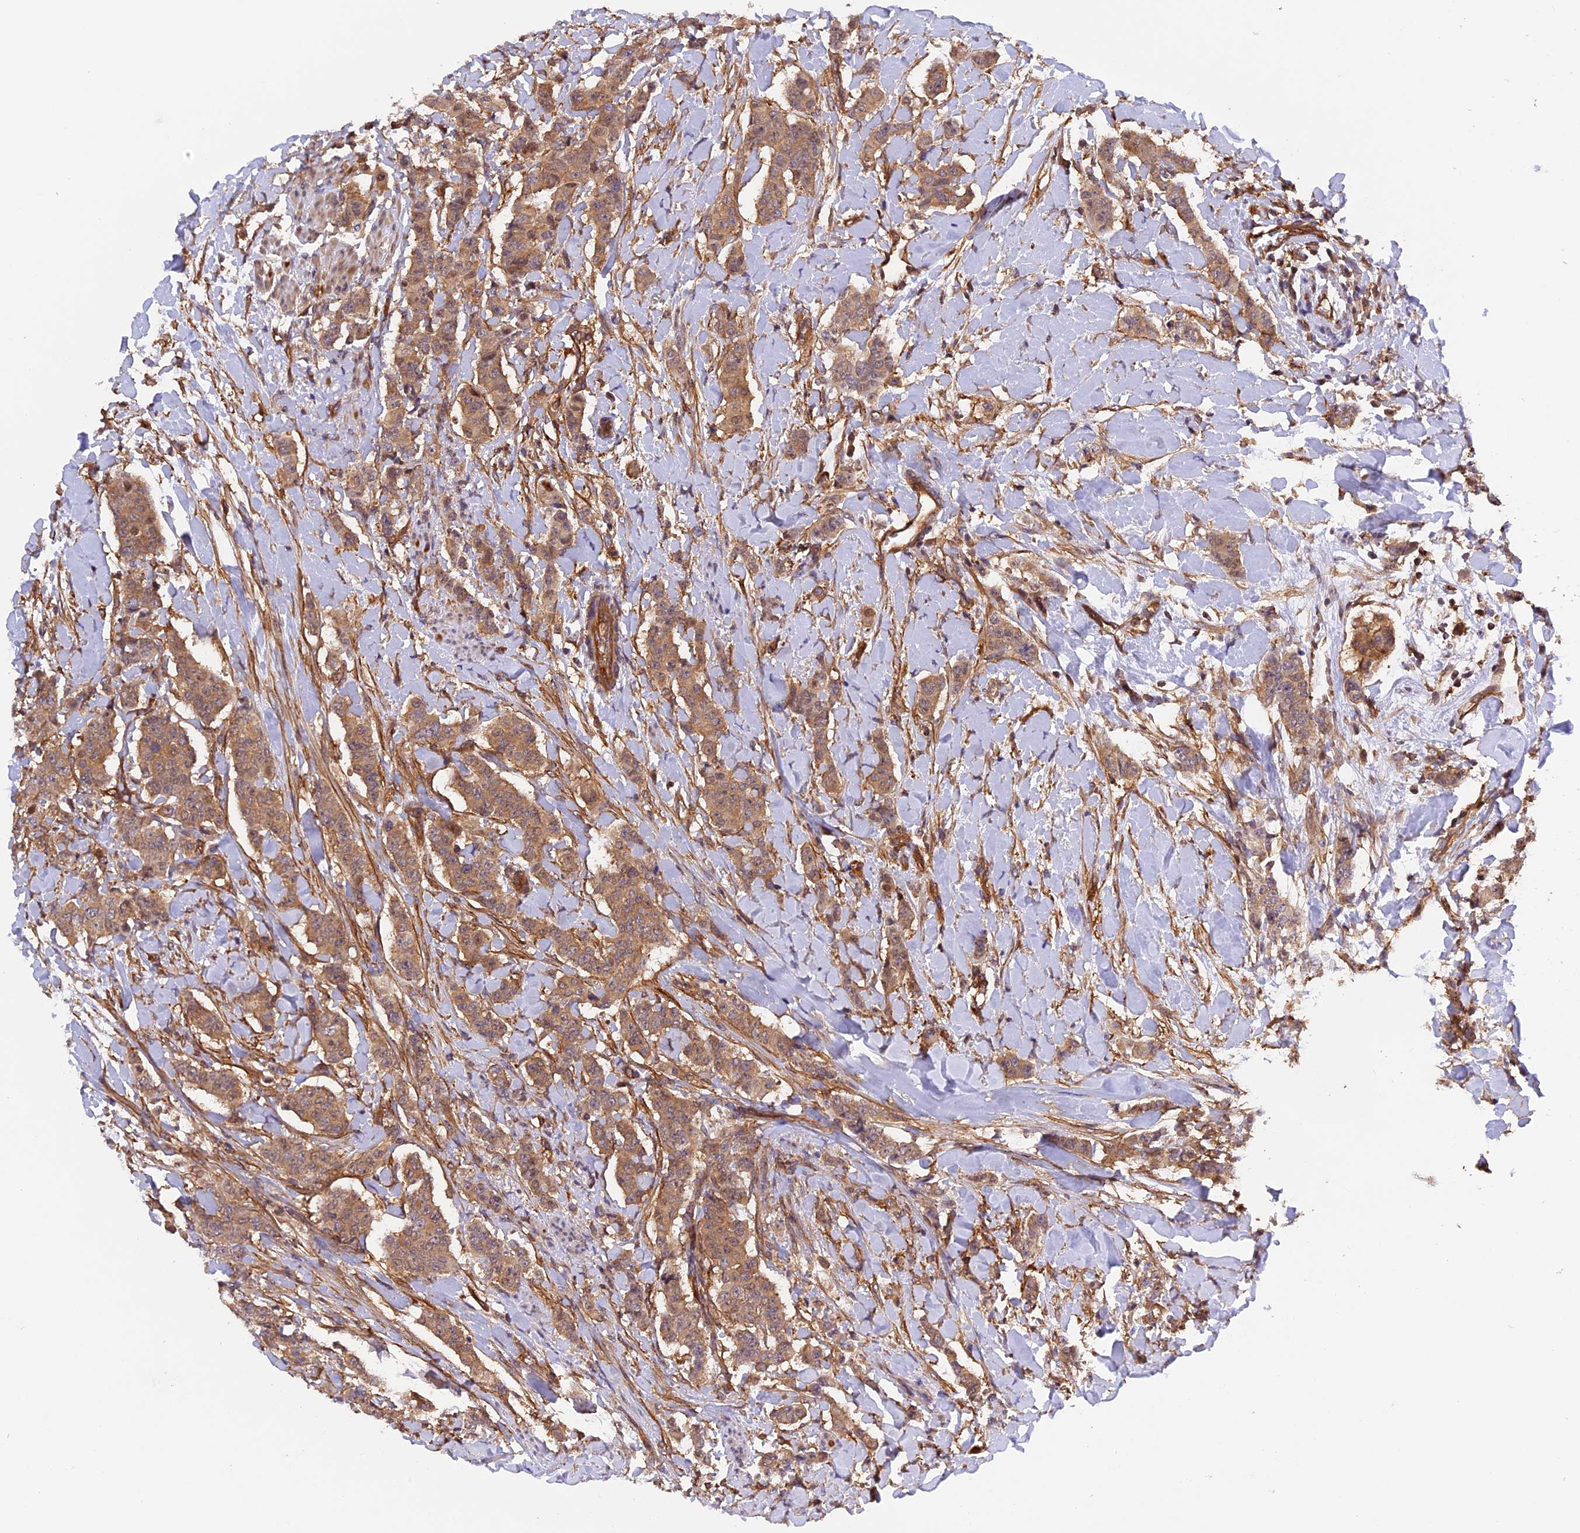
{"staining": {"intensity": "moderate", "quantity": ">75%", "location": "cytoplasmic/membranous"}, "tissue": "breast cancer", "cell_type": "Tumor cells", "image_type": "cancer", "snomed": [{"axis": "morphology", "description": "Duct carcinoma"}, {"axis": "topography", "description": "Breast"}], "caption": "Protein expression analysis of breast cancer demonstrates moderate cytoplasmic/membranous staining in about >75% of tumor cells. Nuclei are stained in blue.", "gene": "C5orf22", "patient": {"sex": "female", "age": 40}}